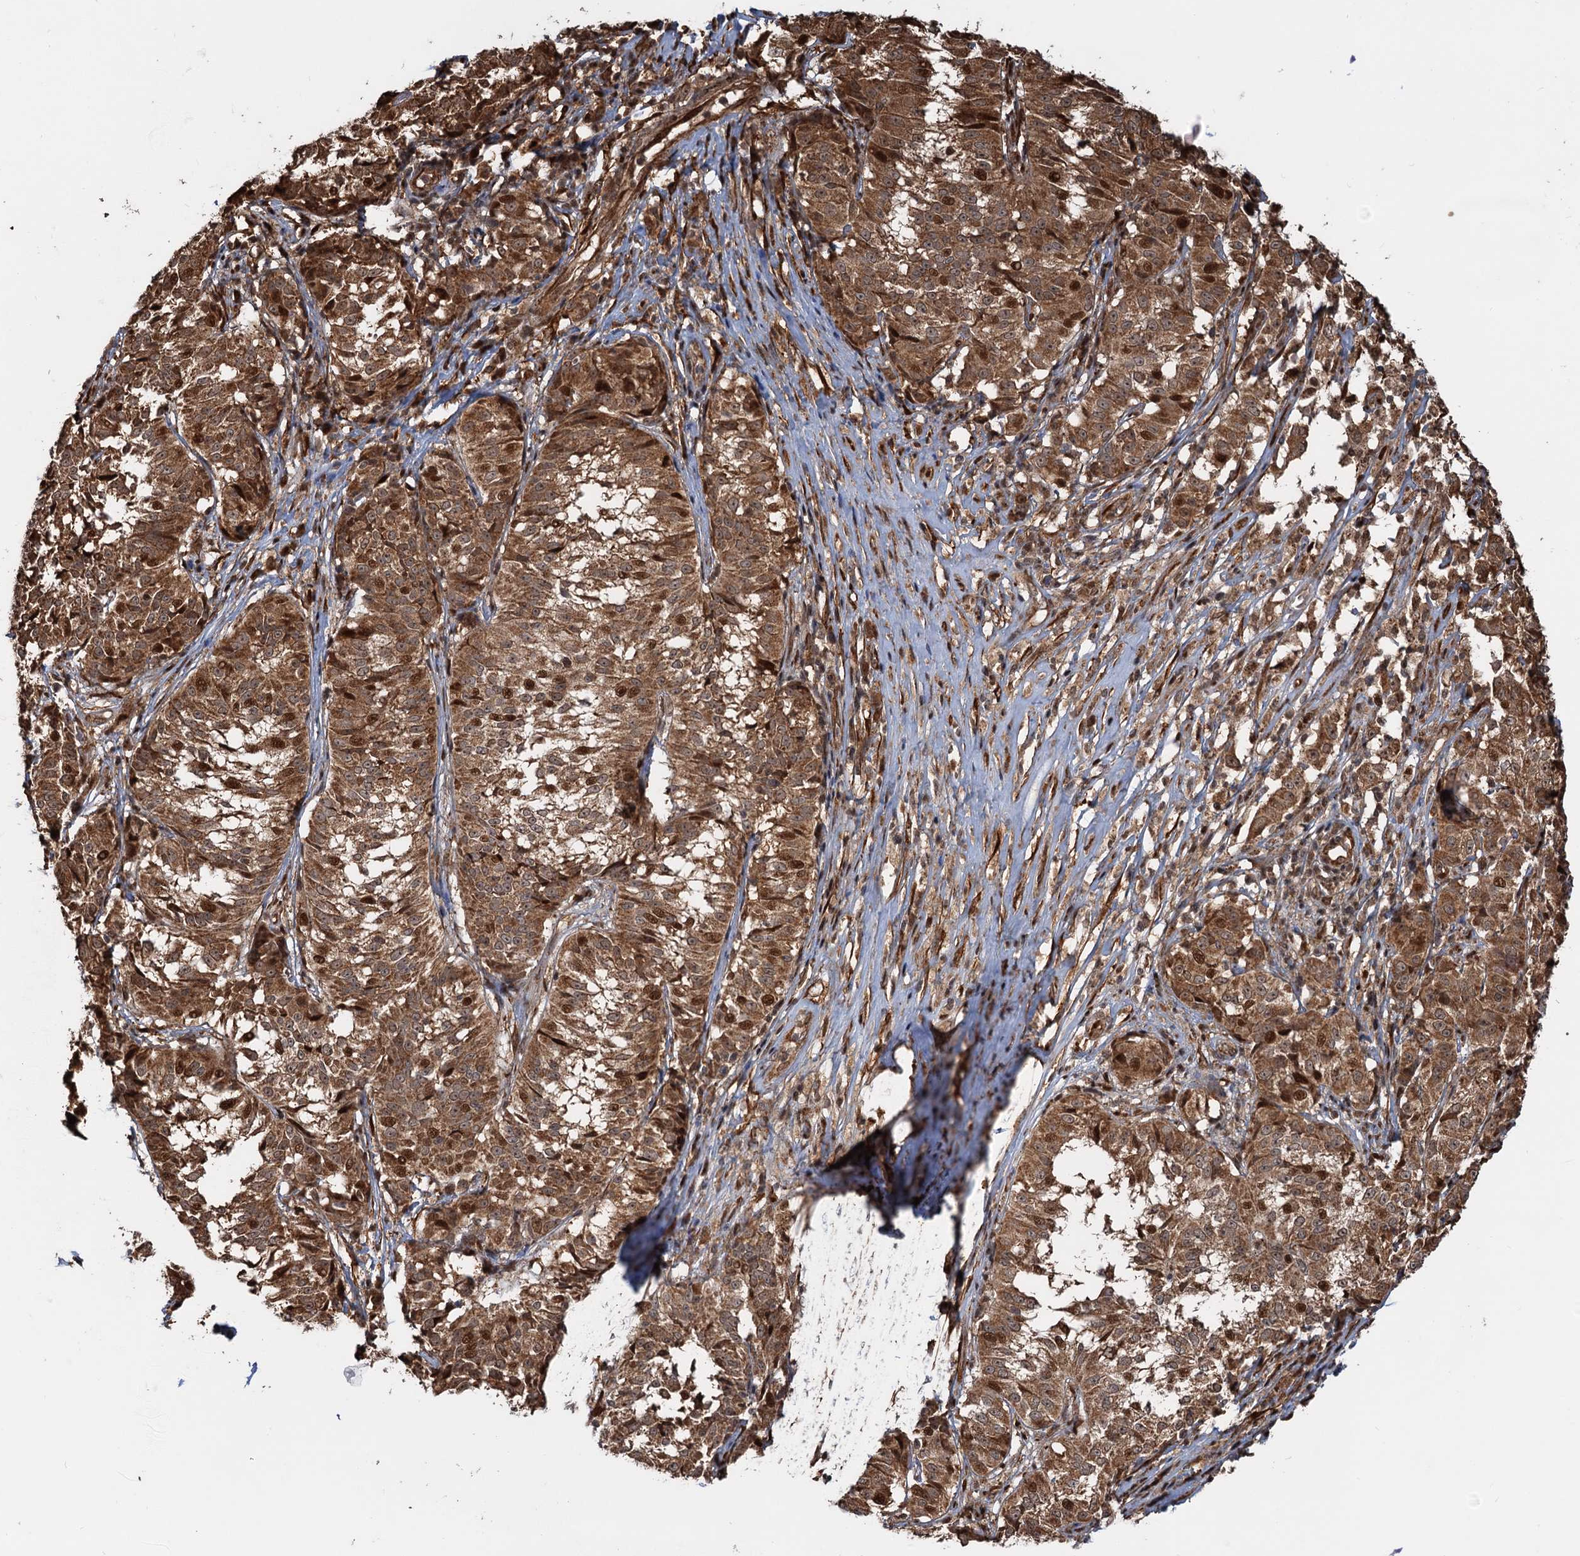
{"staining": {"intensity": "moderate", "quantity": ">75%", "location": "cytoplasmic/membranous,nuclear"}, "tissue": "melanoma", "cell_type": "Tumor cells", "image_type": "cancer", "snomed": [{"axis": "morphology", "description": "Malignant melanoma, NOS"}, {"axis": "topography", "description": "Skin"}], "caption": "A brown stain shows moderate cytoplasmic/membranous and nuclear staining of a protein in human melanoma tumor cells.", "gene": "SNRNP25", "patient": {"sex": "female", "age": 72}}